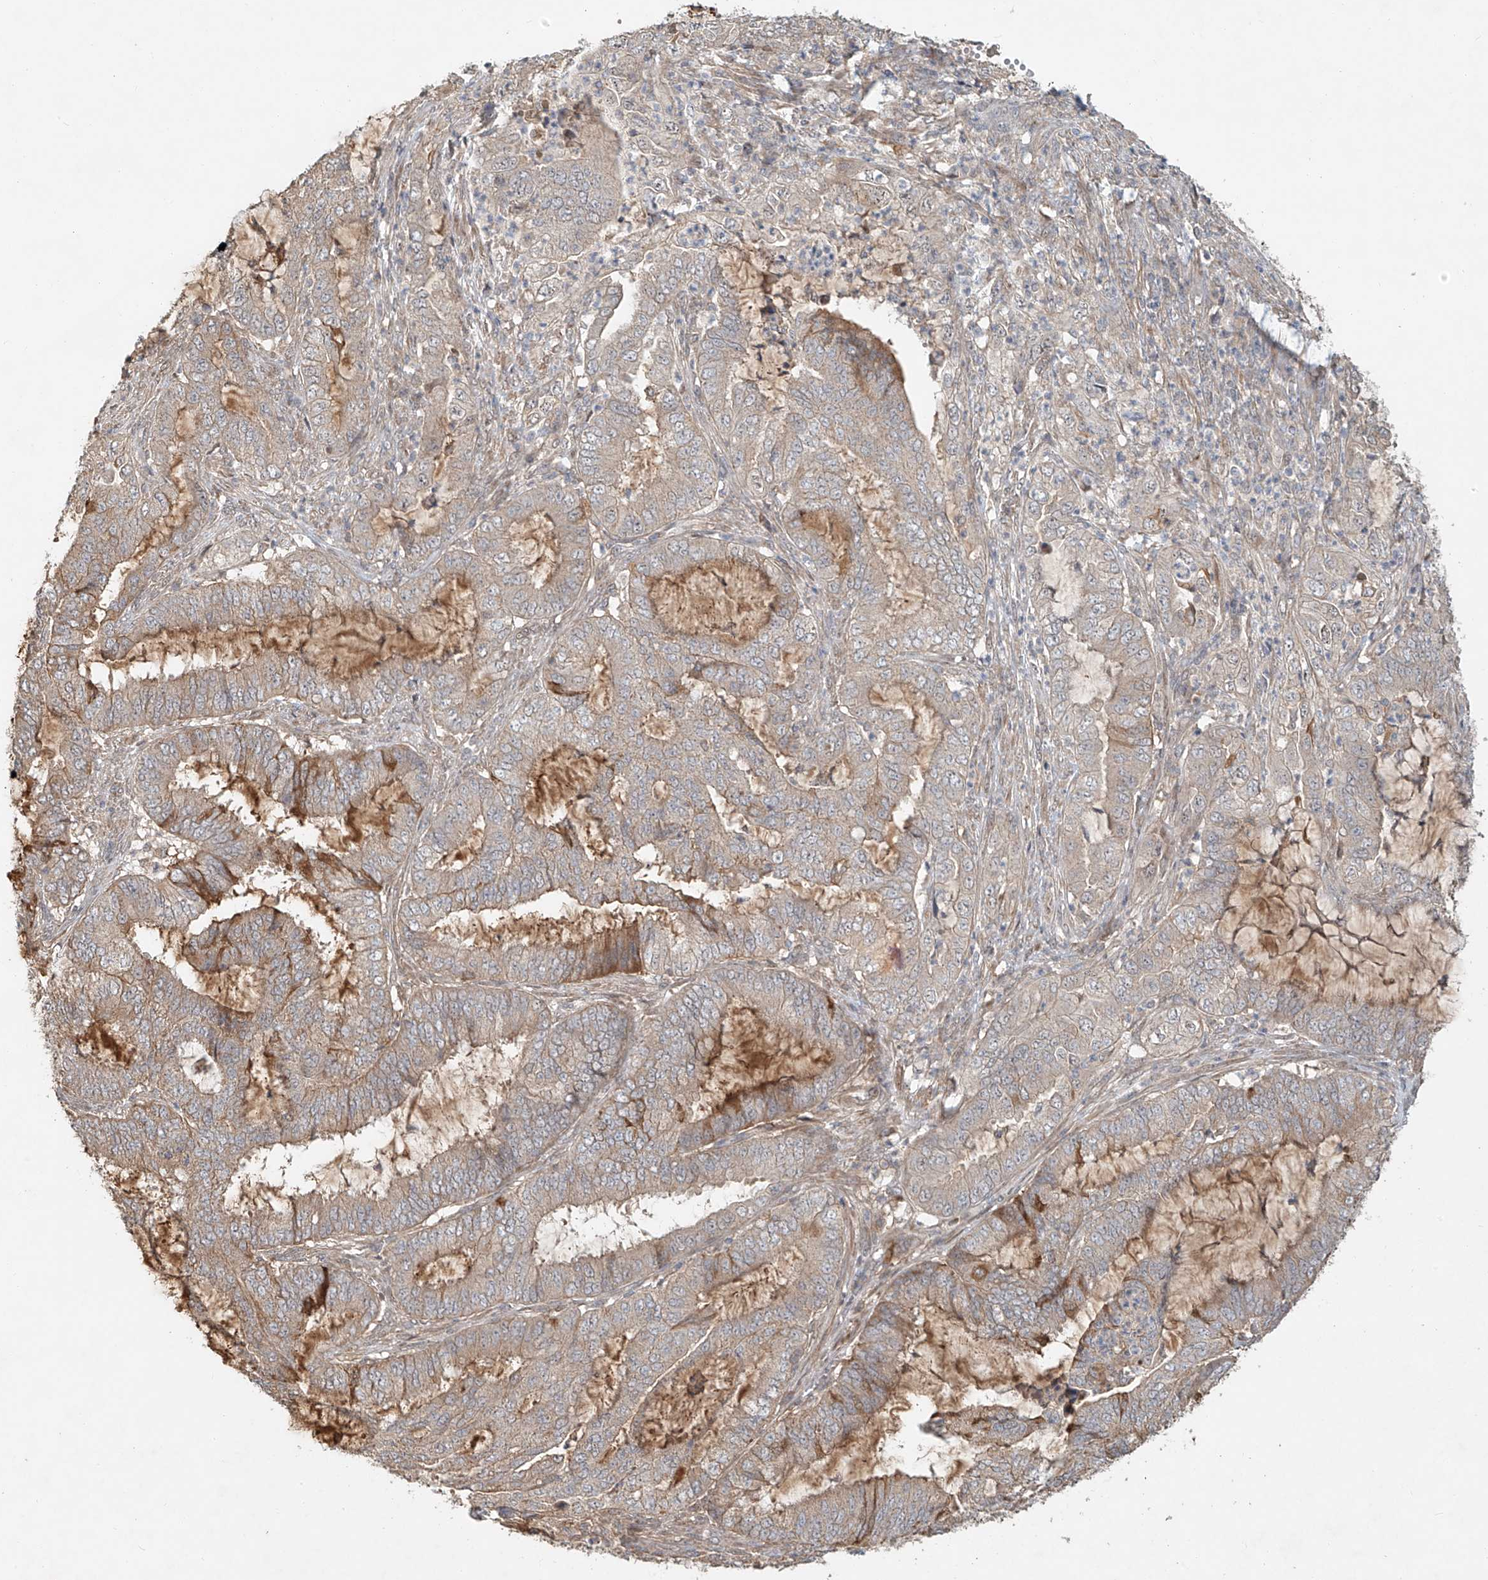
{"staining": {"intensity": "weak", "quantity": "25%-75%", "location": "cytoplasmic/membranous"}, "tissue": "endometrial cancer", "cell_type": "Tumor cells", "image_type": "cancer", "snomed": [{"axis": "morphology", "description": "Adenocarcinoma, NOS"}, {"axis": "topography", "description": "Endometrium"}], "caption": "Tumor cells reveal low levels of weak cytoplasmic/membranous staining in approximately 25%-75% of cells in adenocarcinoma (endometrial).", "gene": "TMEM61", "patient": {"sex": "female", "age": 51}}